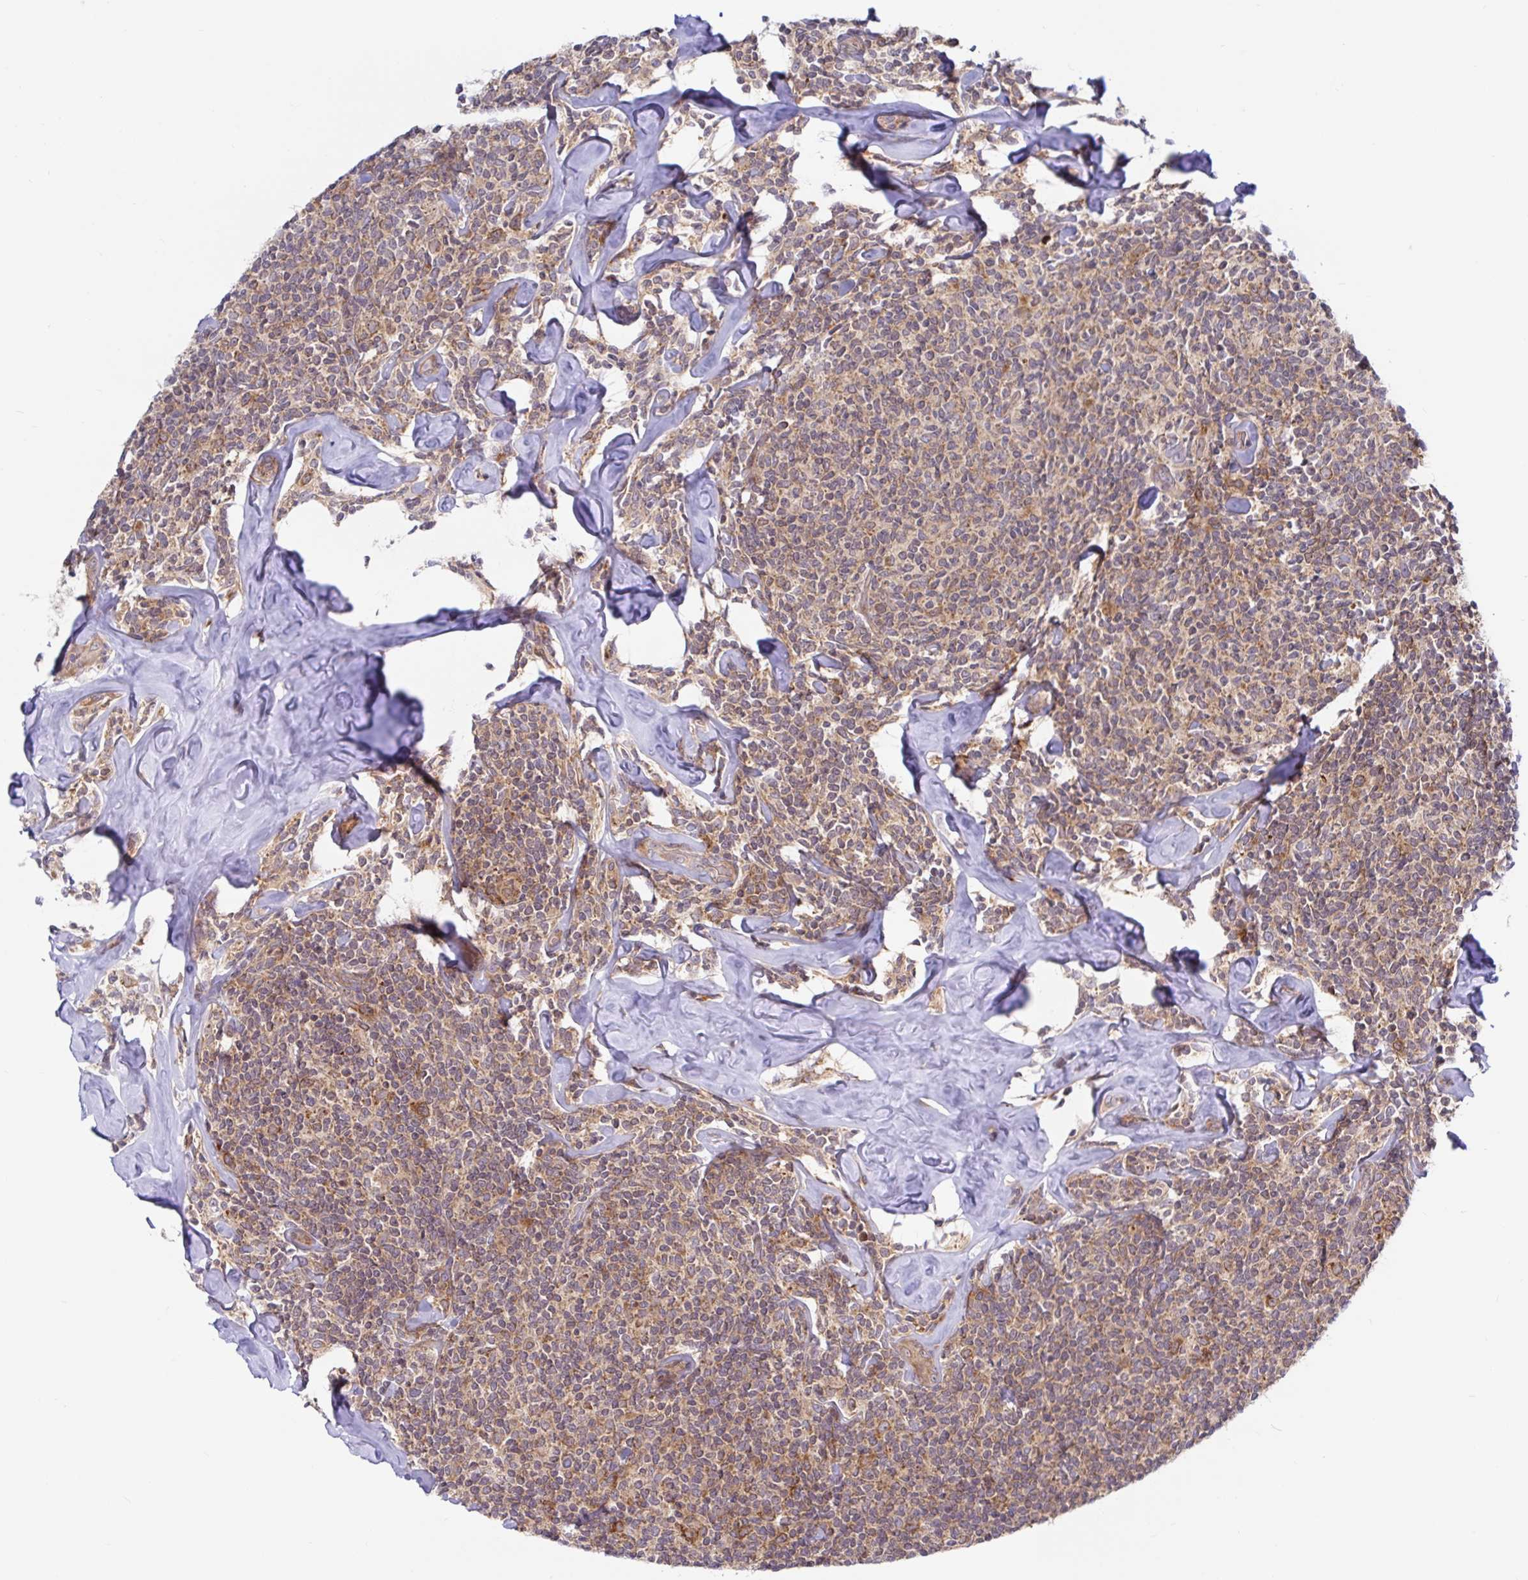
{"staining": {"intensity": "weak", "quantity": "25%-75%", "location": "cytoplasmic/membranous"}, "tissue": "lymphoma", "cell_type": "Tumor cells", "image_type": "cancer", "snomed": [{"axis": "morphology", "description": "Malignant lymphoma, non-Hodgkin's type, Low grade"}, {"axis": "topography", "description": "Lymph node"}], "caption": "Human lymphoma stained for a protein (brown) exhibits weak cytoplasmic/membranous positive positivity in about 25%-75% of tumor cells.", "gene": "LARP1", "patient": {"sex": "female", "age": 56}}